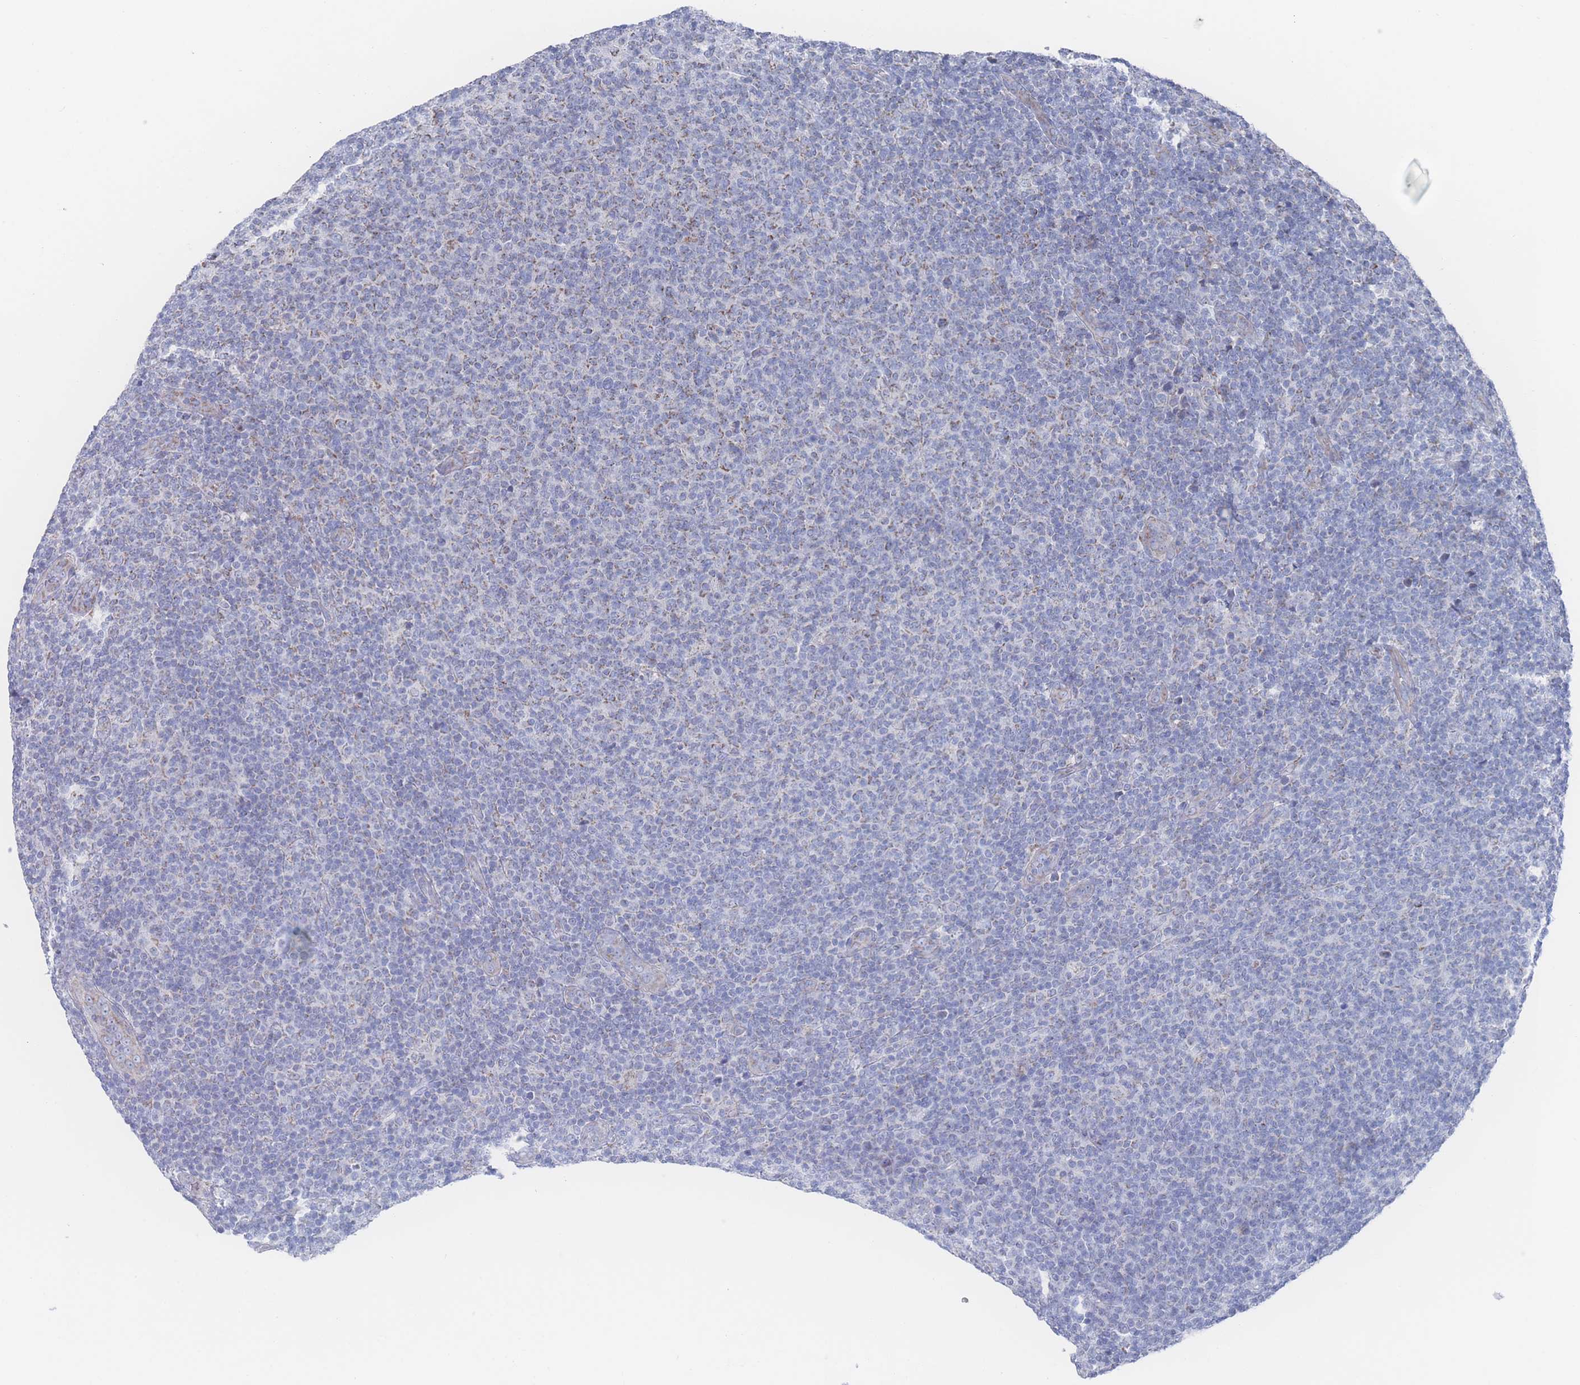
{"staining": {"intensity": "weak", "quantity": "<25%", "location": "cytoplasmic/membranous"}, "tissue": "lymphoma", "cell_type": "Tumor cells", "image_type": "cancer", "snomed": [{"axis": "morphology", "description": "Malignant lymphoma, non-Hodgkin's type, Low grade"}, {"axis": "topography", "description": "Lymph node"}], "caption": "High power microscopy image of an immunohistochemistry histopathology image of lymphoma, revealing no significant staining in tumor cells. Nuclei are stained in blue.", "gene": "SNPH", "patient": {"sex": "male", "age": 66}}